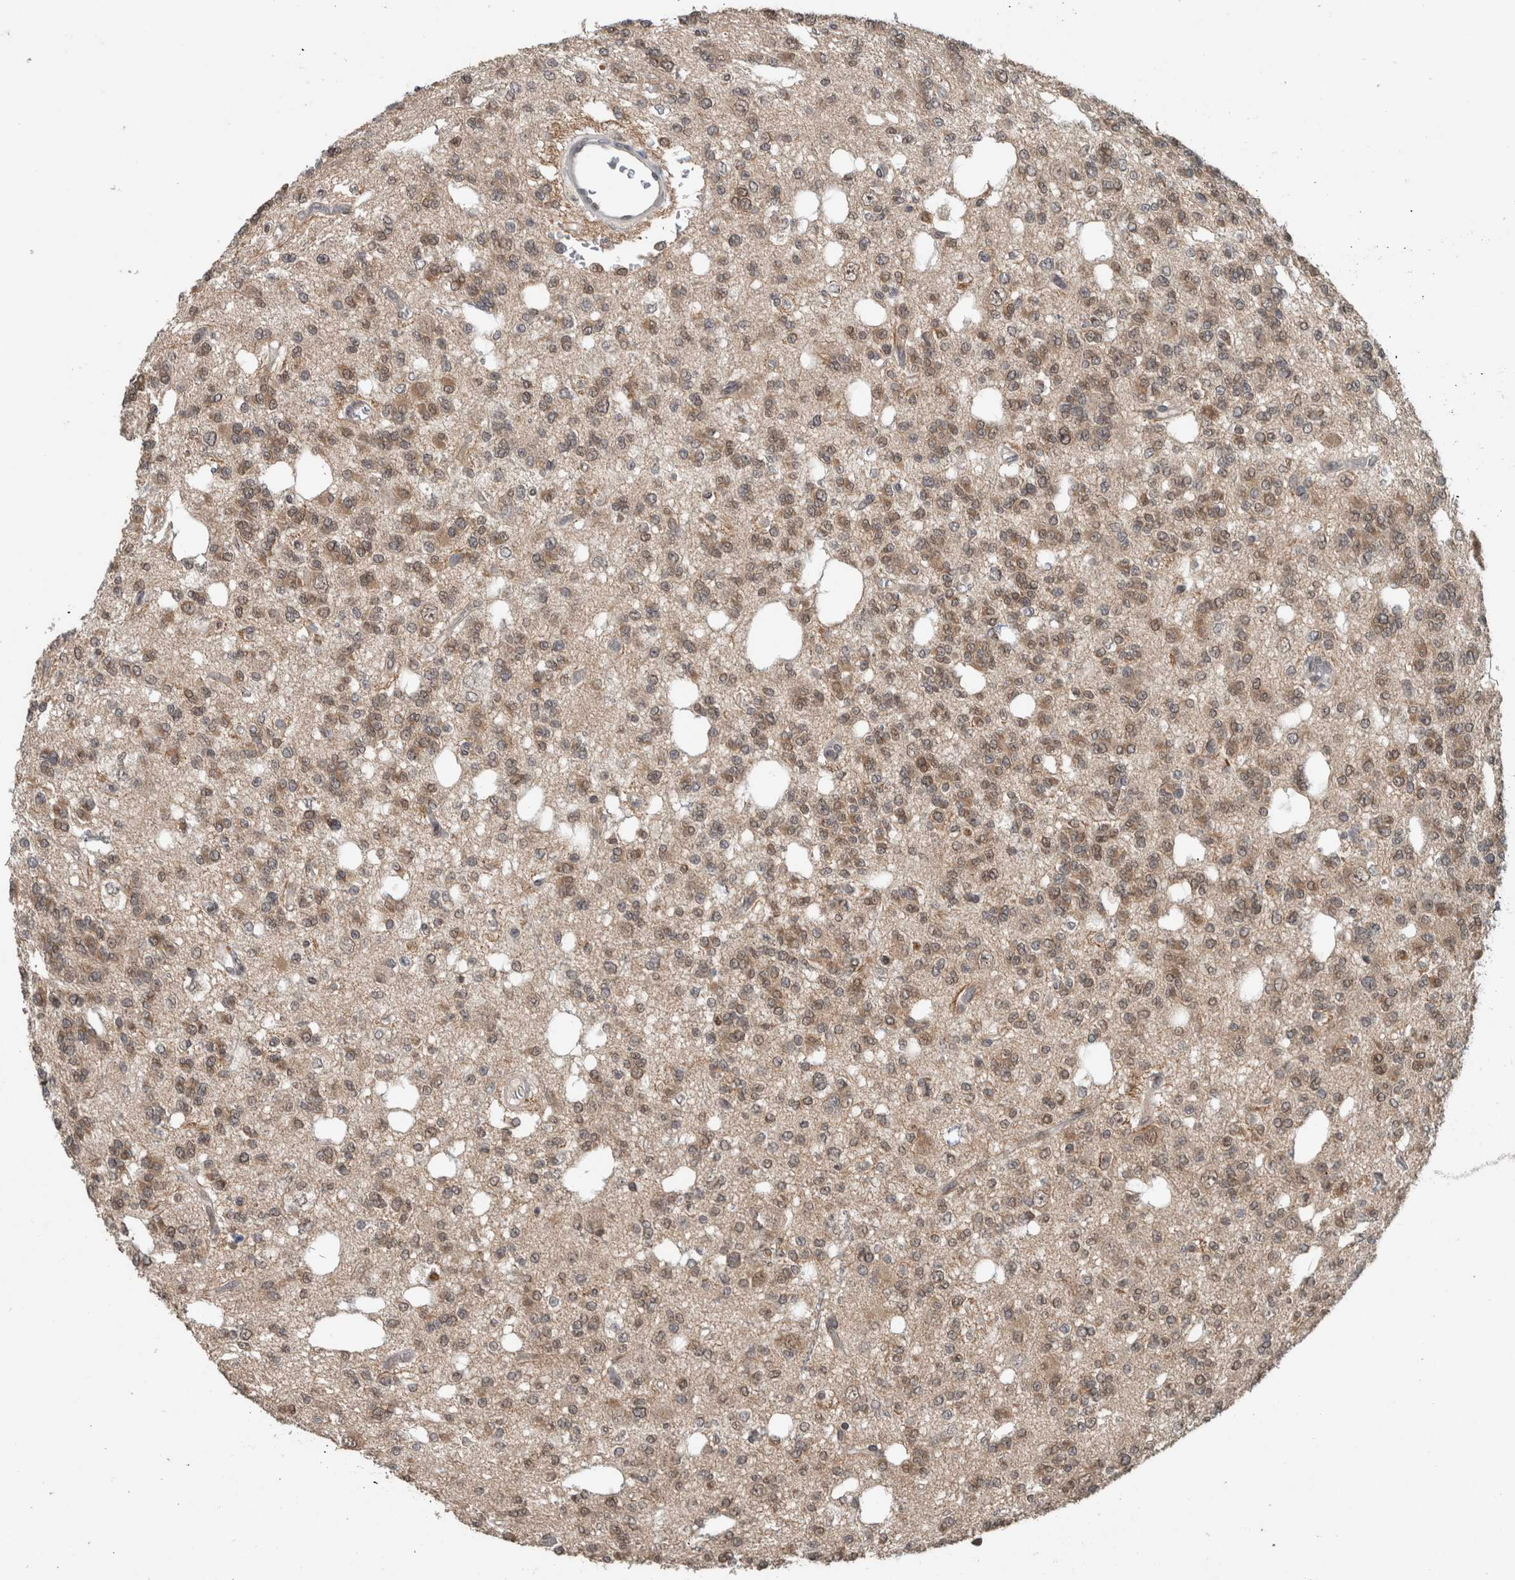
{"staining": {"intensity": "weak", "quantity": ">75%", "location": "cytoplasmic/membranous,nuclear"}, "tissue": "glioma", "cell_type": "Tumor cells", "image_type": "cancer", "snomed": [{"axis": "morphology", "description": "Glioma, malignant, Low grade"}, {"axis": "topography", "description": "Brain"}], "caption": "Immunohistochemical staining of malignant glioma (low-grade) exhibits low levels of weak cytoplasmic/membranous and nuclear positivity in about >75% of tumor cells.", "gene": "SPAG7", "patient": {"sex": "male", "age": 38}}